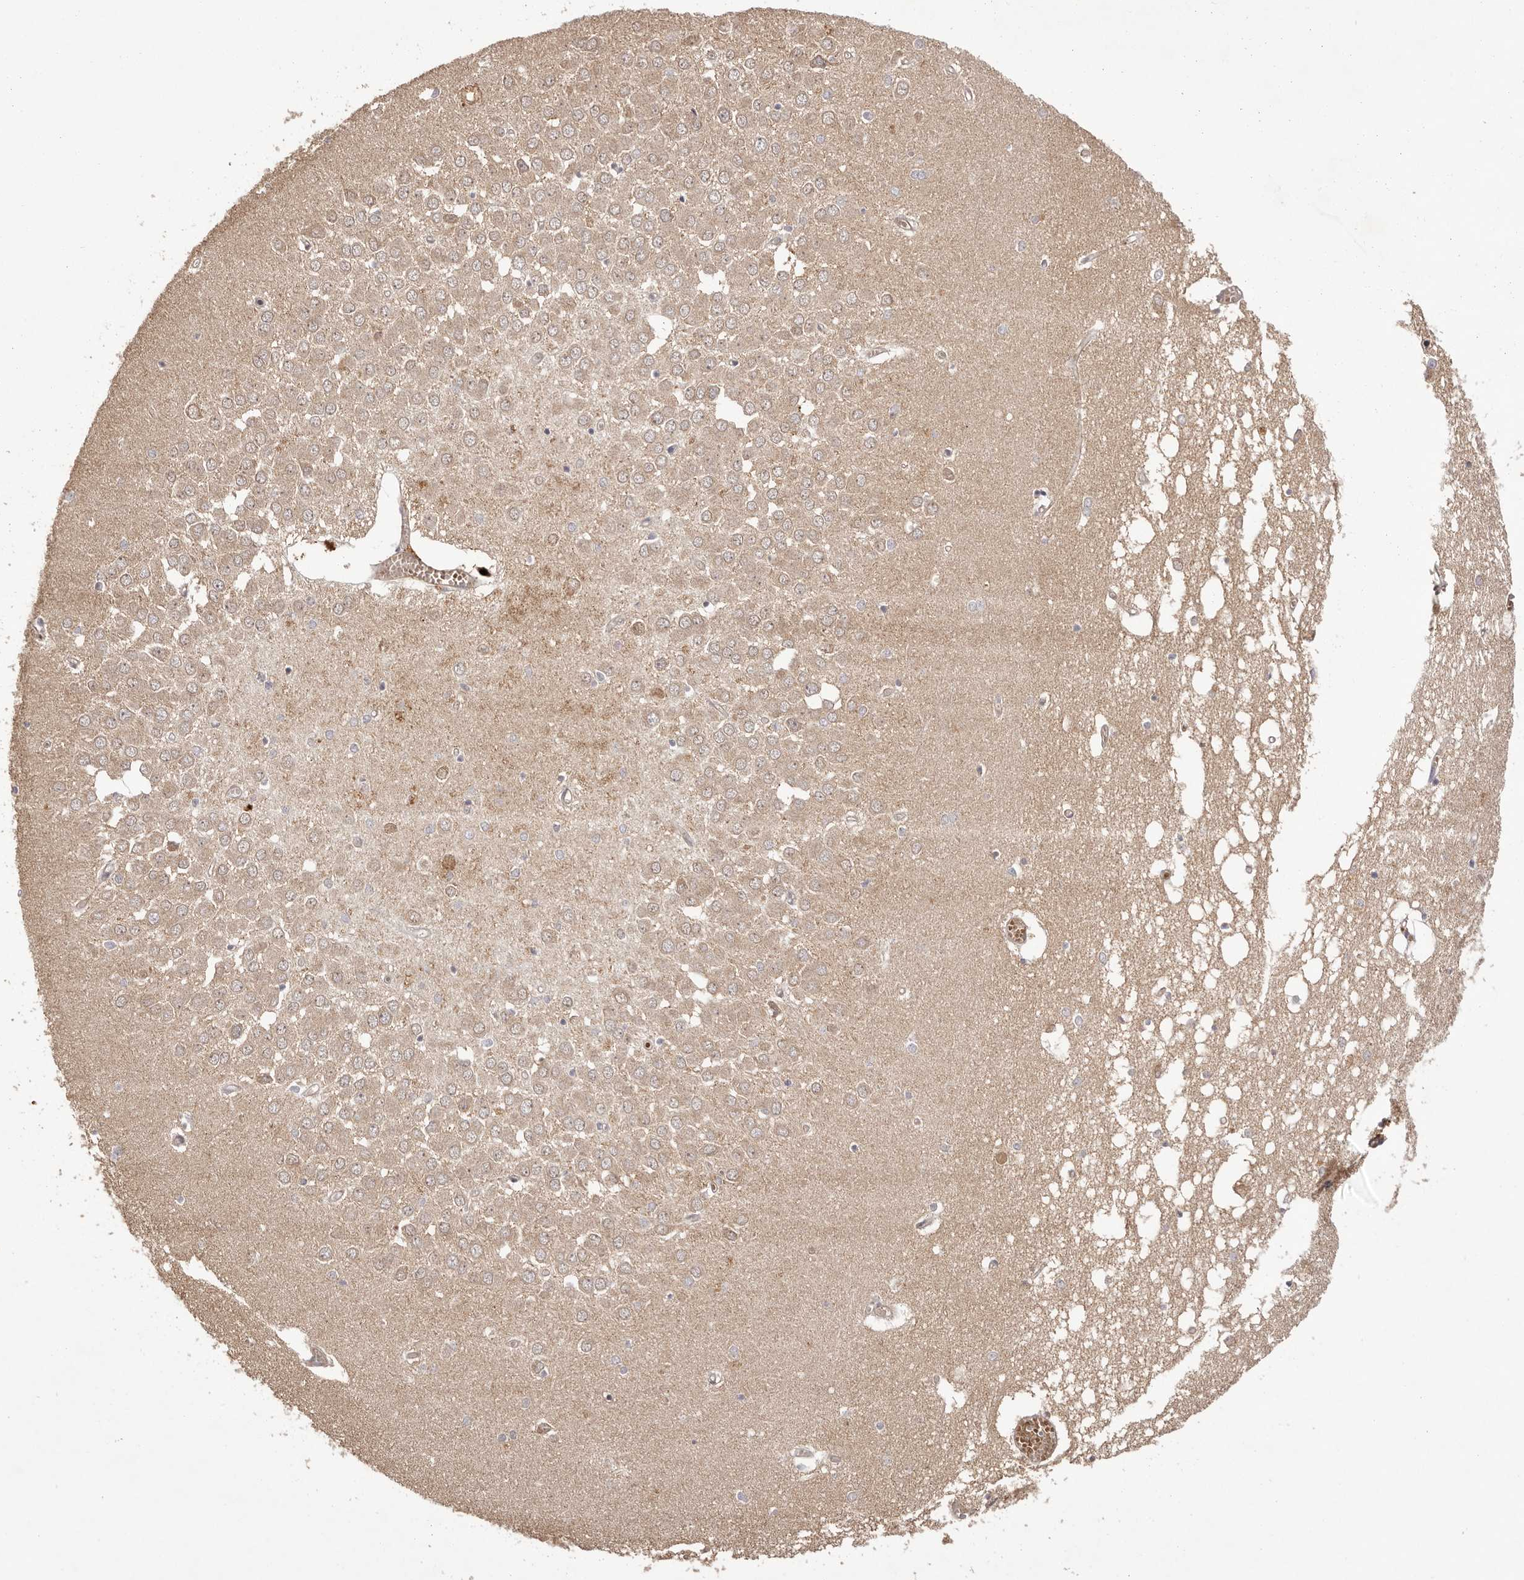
{"staining": {"intensity": "weak", "quantity": "25%-75%", "location": "cytoplasmic/membranous"}, "tissue": "hippocampus", "cell_type": "Glial cells", "image_type": "normal", "snomed": [{"axis": "morphology", "description": "Normal tissue, NOS"}, {"axis": "topography", "description": "Hippocampus"}], "caption": "A brown stain highlights weak cytoplasmic/membranous positivity of a protein in glial cells of unremarkable human hippocampus. (Stains: DAB (3,3'-diaminobenzidine) in brown, nuclei in blue, Microscopy: brightfield microscopy at high magnification).", "gene": "UBR2", "patient": {"sex": "male", "age": 70}}